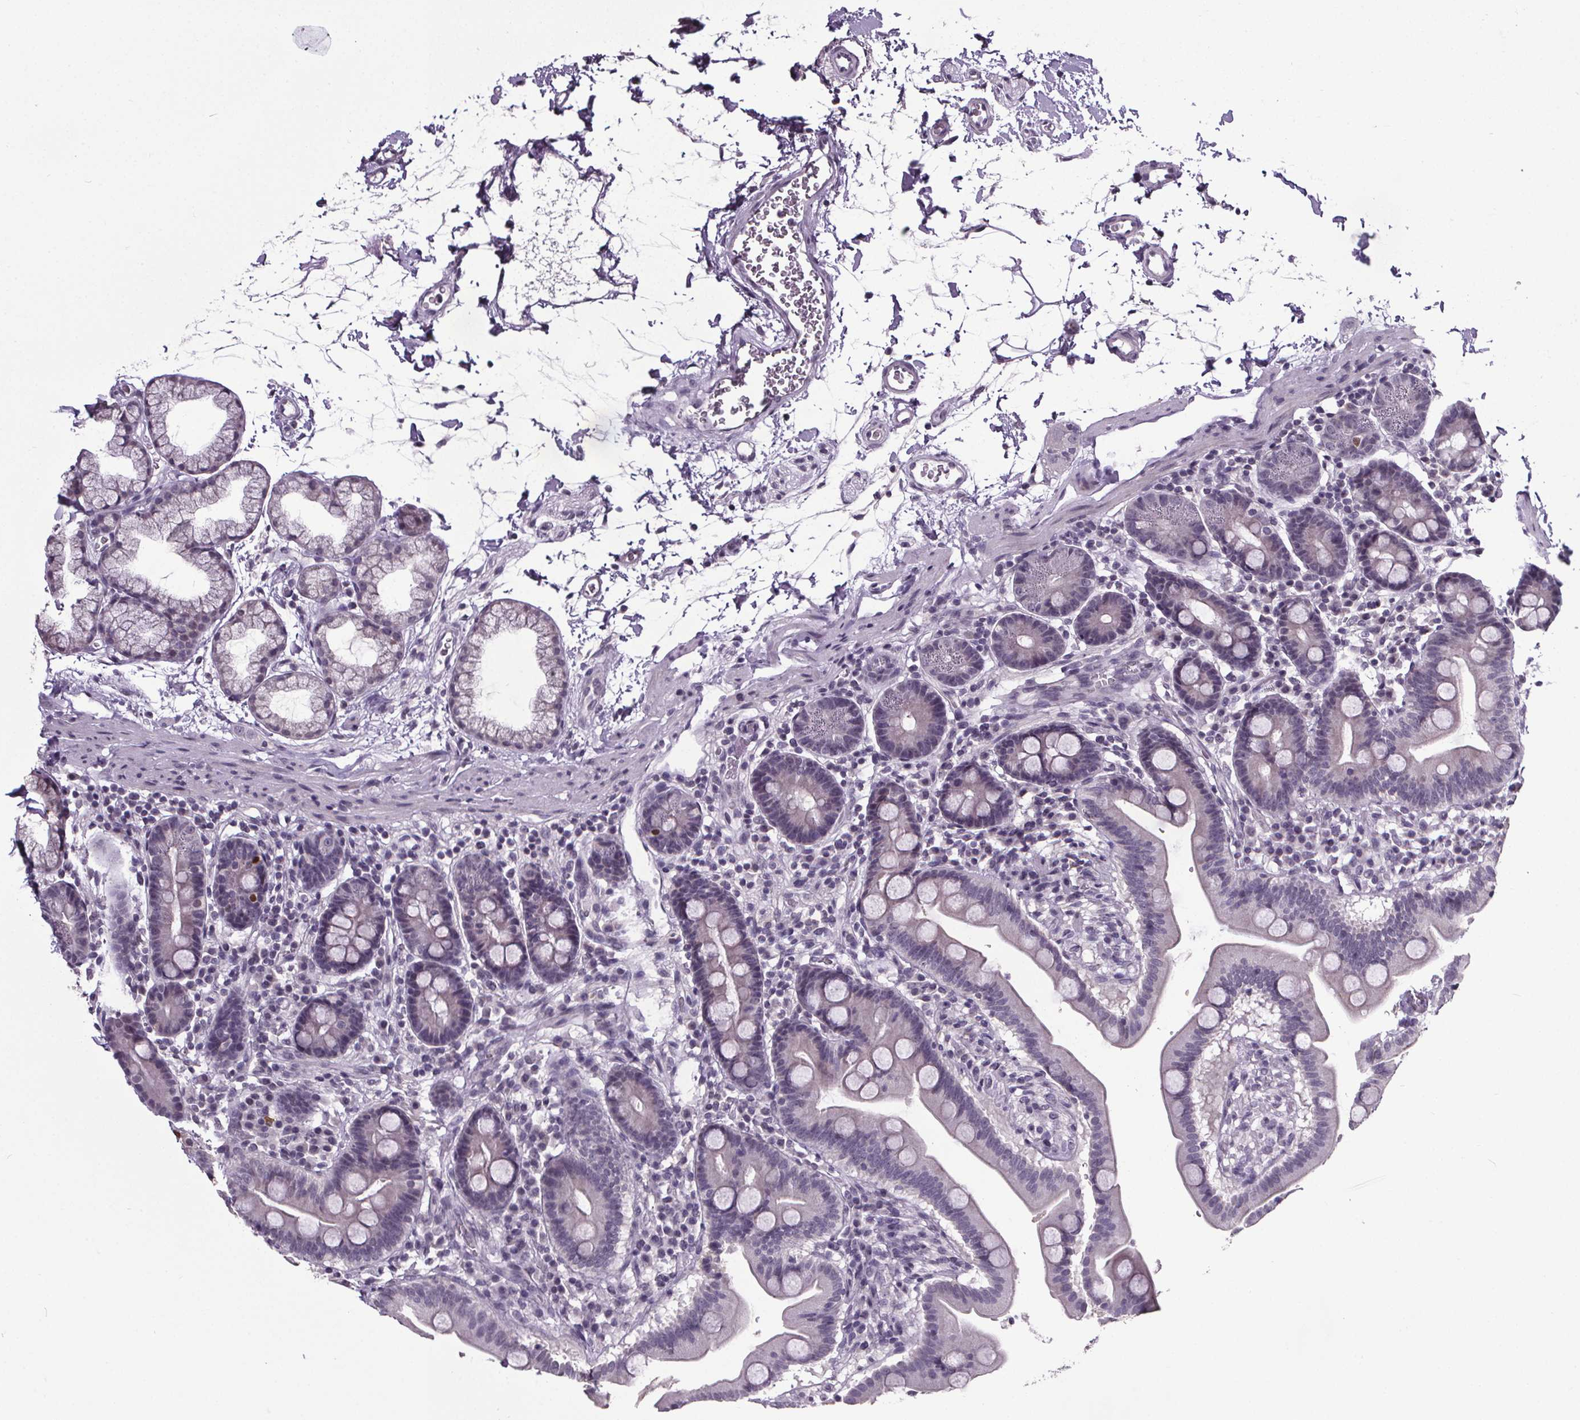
{"staining": {"intensity": "negative", "quantity": "none", "location": "none"}, "tissue": "duodenum", "cell_type": "Glandular cells", "image_type": "normal", "snomed": [{"axis": "morphology", "description": "Normal tissue, NOS"}, {"axis": "topography", "description": "Pancreas"}, {"axis": "topography", "description": "Duodenum"}], "caption": "Image shows no significant protein staining in glandular cells of normal duodenum. Nuclei are stained in blue.", "gene": "NKX6", "patient": {"sex": "male", "age": 59}}